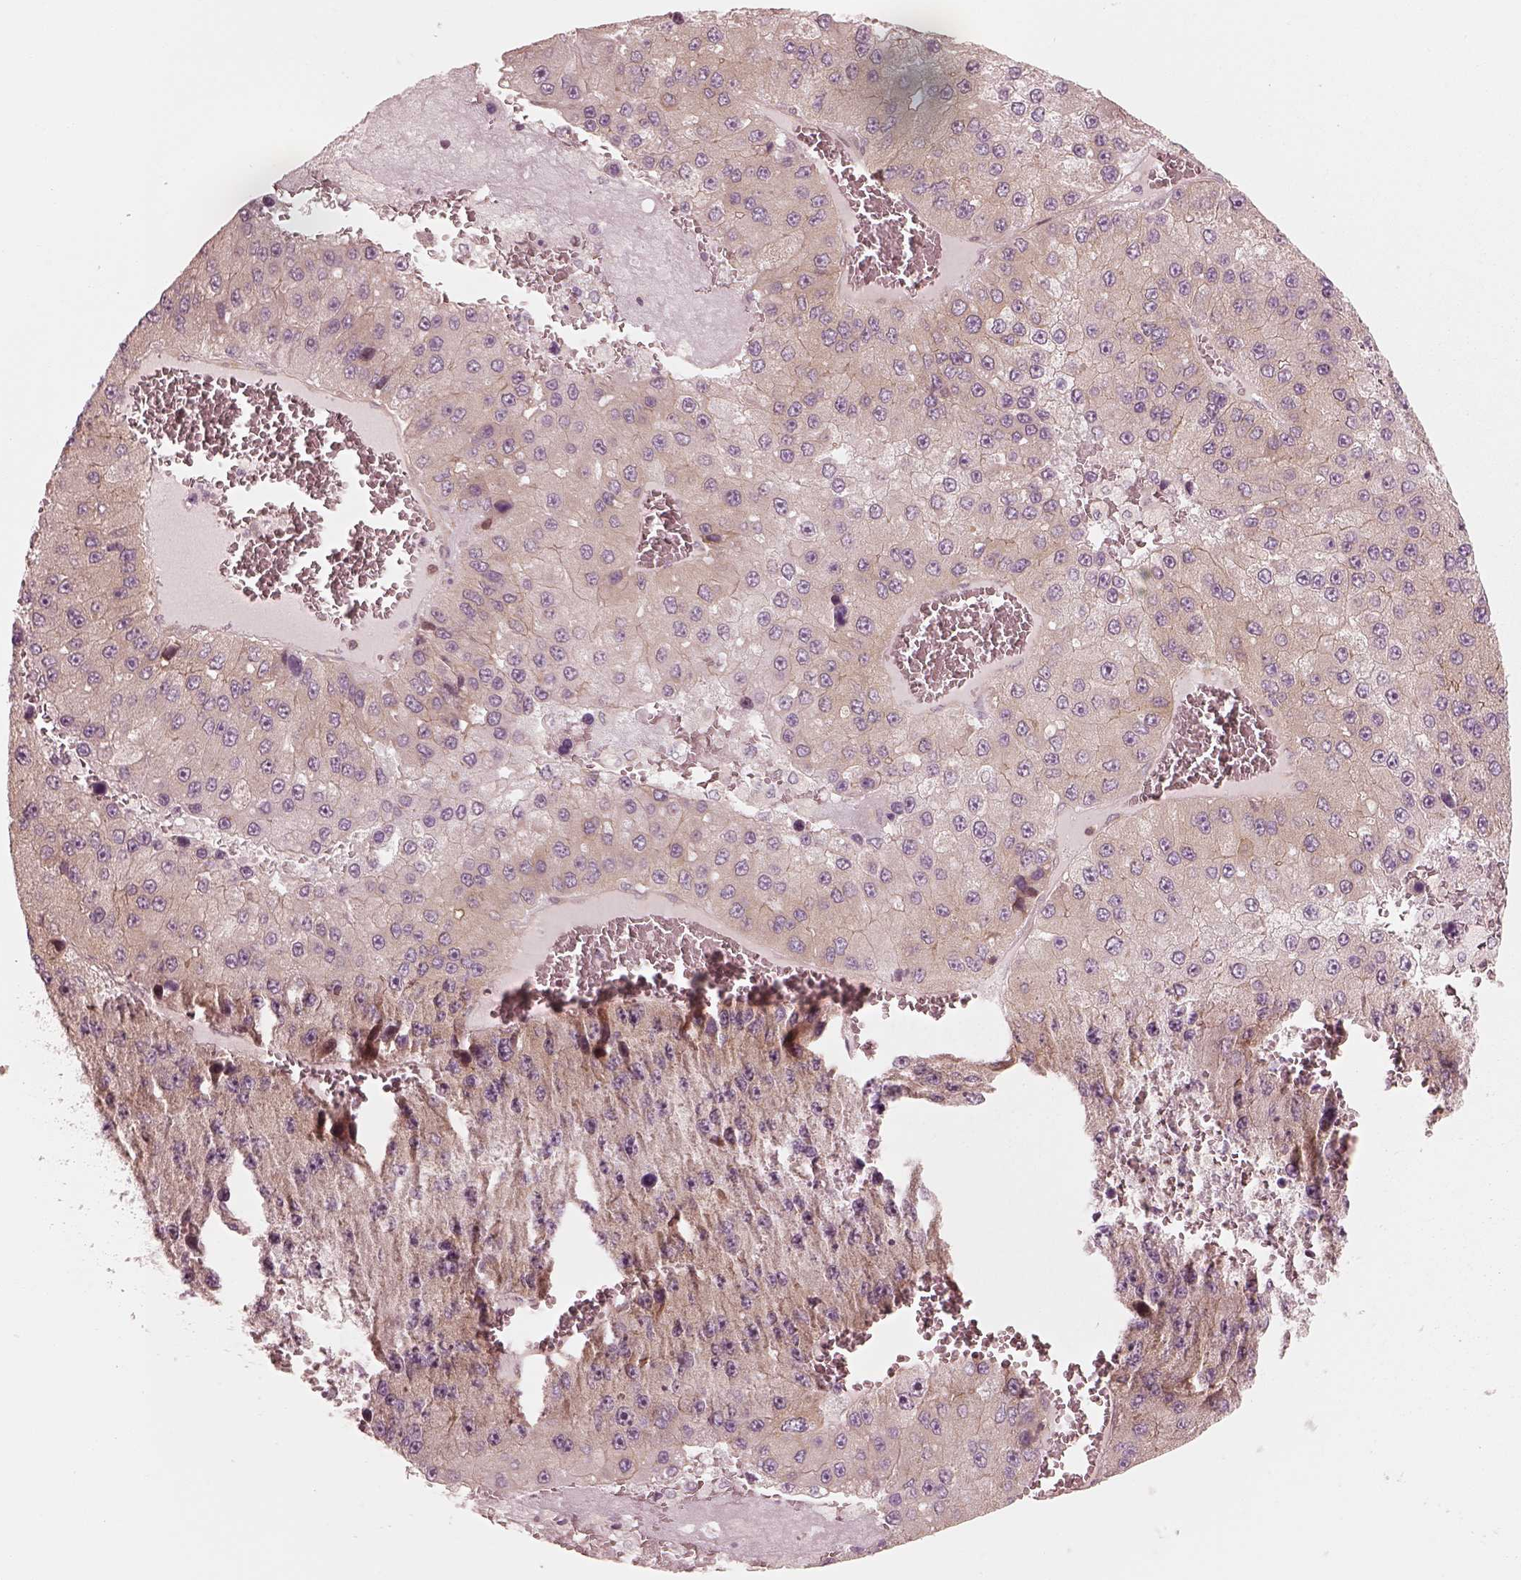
{"staining": {"intensity": "weak", "quantity": ">75%", "location": "cytoplasmic/membranous"}, "tissue": "liver cancer", "cell_type": "Tumor cells", "image_type": "cancer", "snomed": [{"axis": "morphology", "description": "Carcinoma, Hepatocellular, NOS"}, {"axis": "topography", "description": "Liver"}], "caption": "Immunohistochemistry micrograph of human liver hepatocellular carcinoma stained for a protein (brown), which exhibits low levels of weak cytoplasmic/membranous positivity in about >75% of tumor cells.", "gene": "CNOT2", "patient": {"sex": "female", "age": 73}}